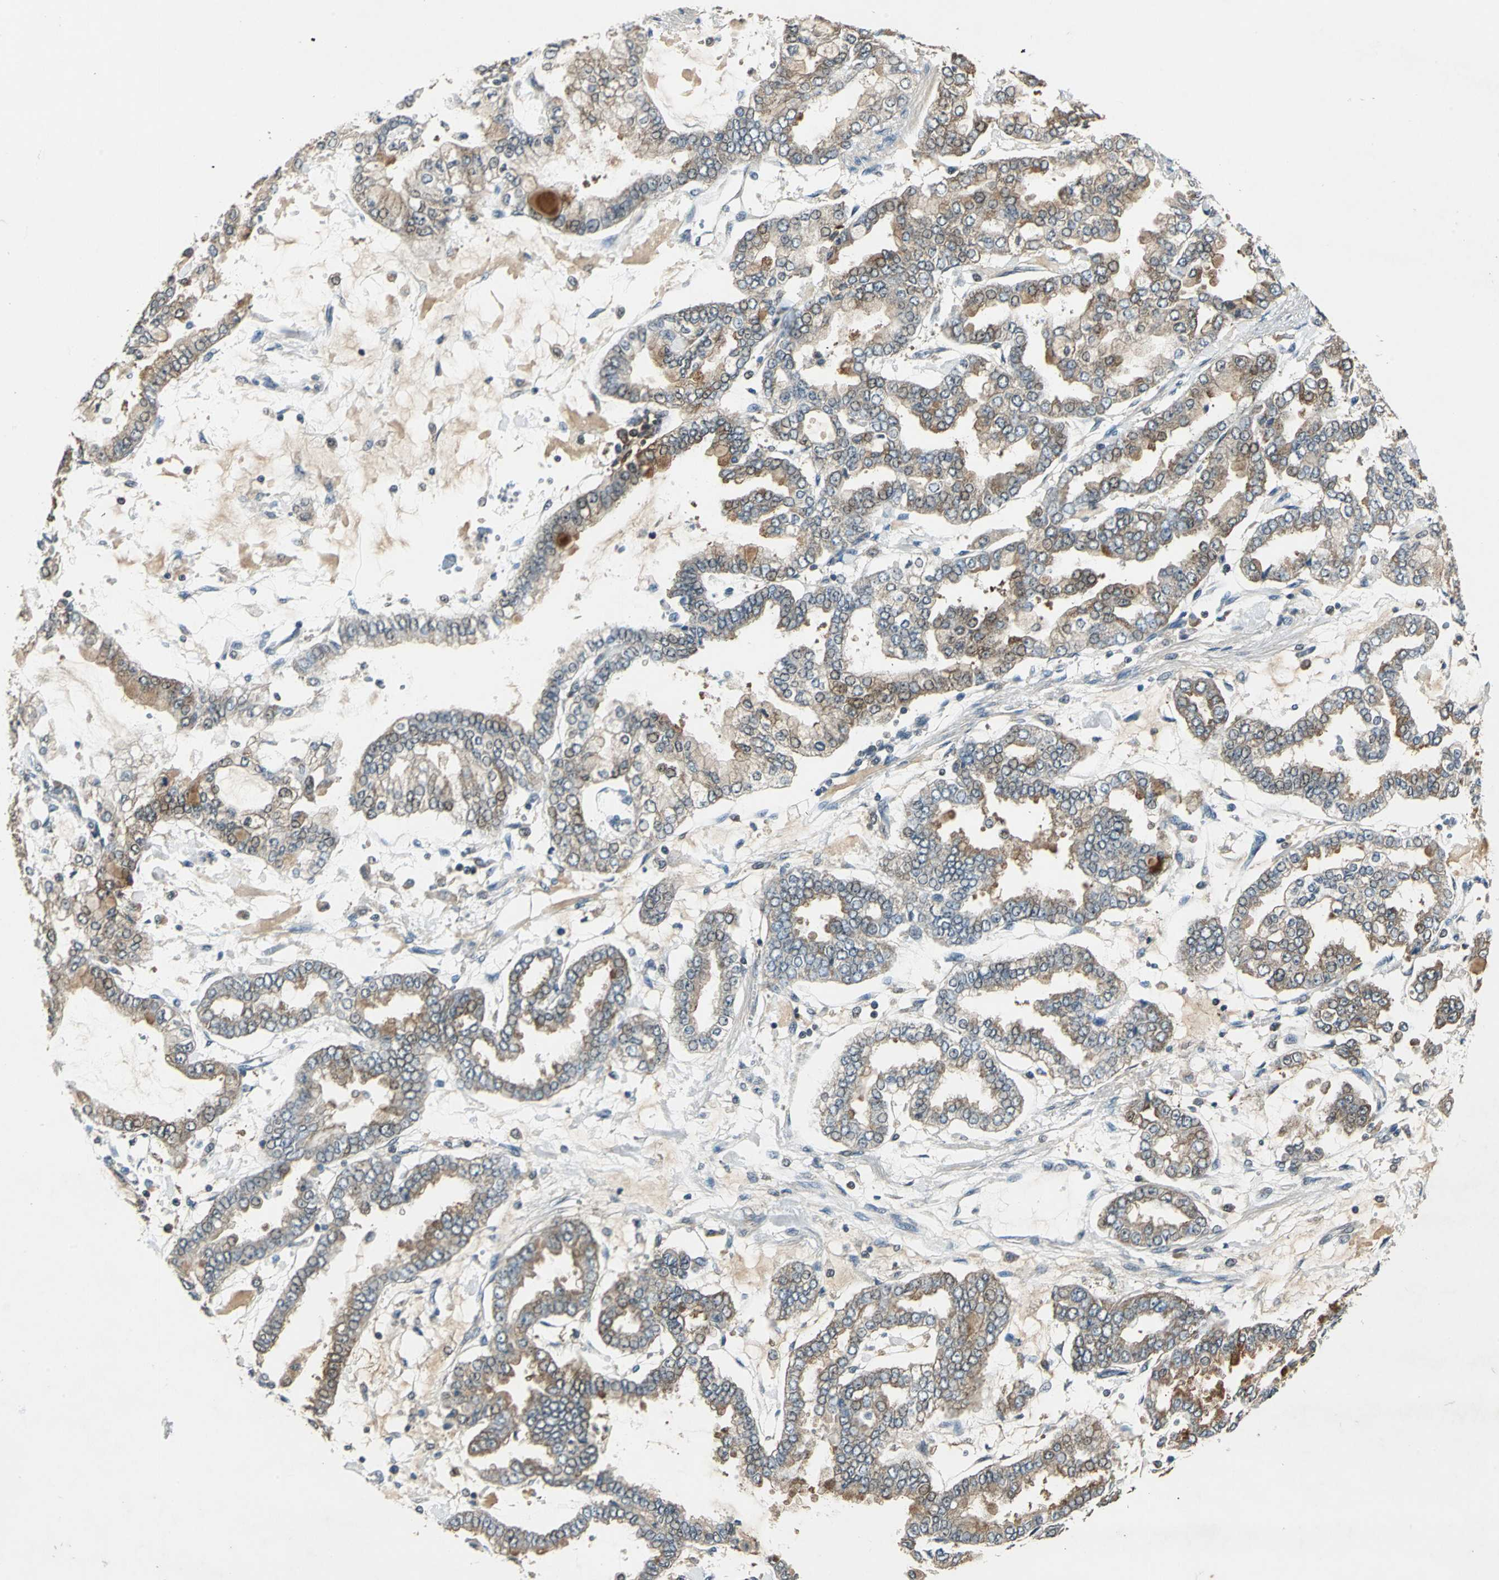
{"staining": {"intensity": "moderate", "quantity": "25%-75%", "location": "cytoplasmic/membranous"}, "tissue": "stomach cancer", "cell_type": "Tumor cells", "image_type": "cancer", "snomed": [{"axis": "morphology", "description": "Normal tissue, NOS"}, {"axis": "morphology", "description": "Adenocarcinoma, NOS"}, {"axis": "topography", "description": "Stomach, upper"}, {"axis": "topography", "description": "Stomach"}], "caption": "Immunohistochemical staining of human stomach cancer (adenocarcinoma) displays medium levels of moderate cytoplasmic/membranous protein positivity in approximately 25%-75% of tumor cells.", "gene": "AHSA1", "patient": {"sex": "male", "age": 76}}